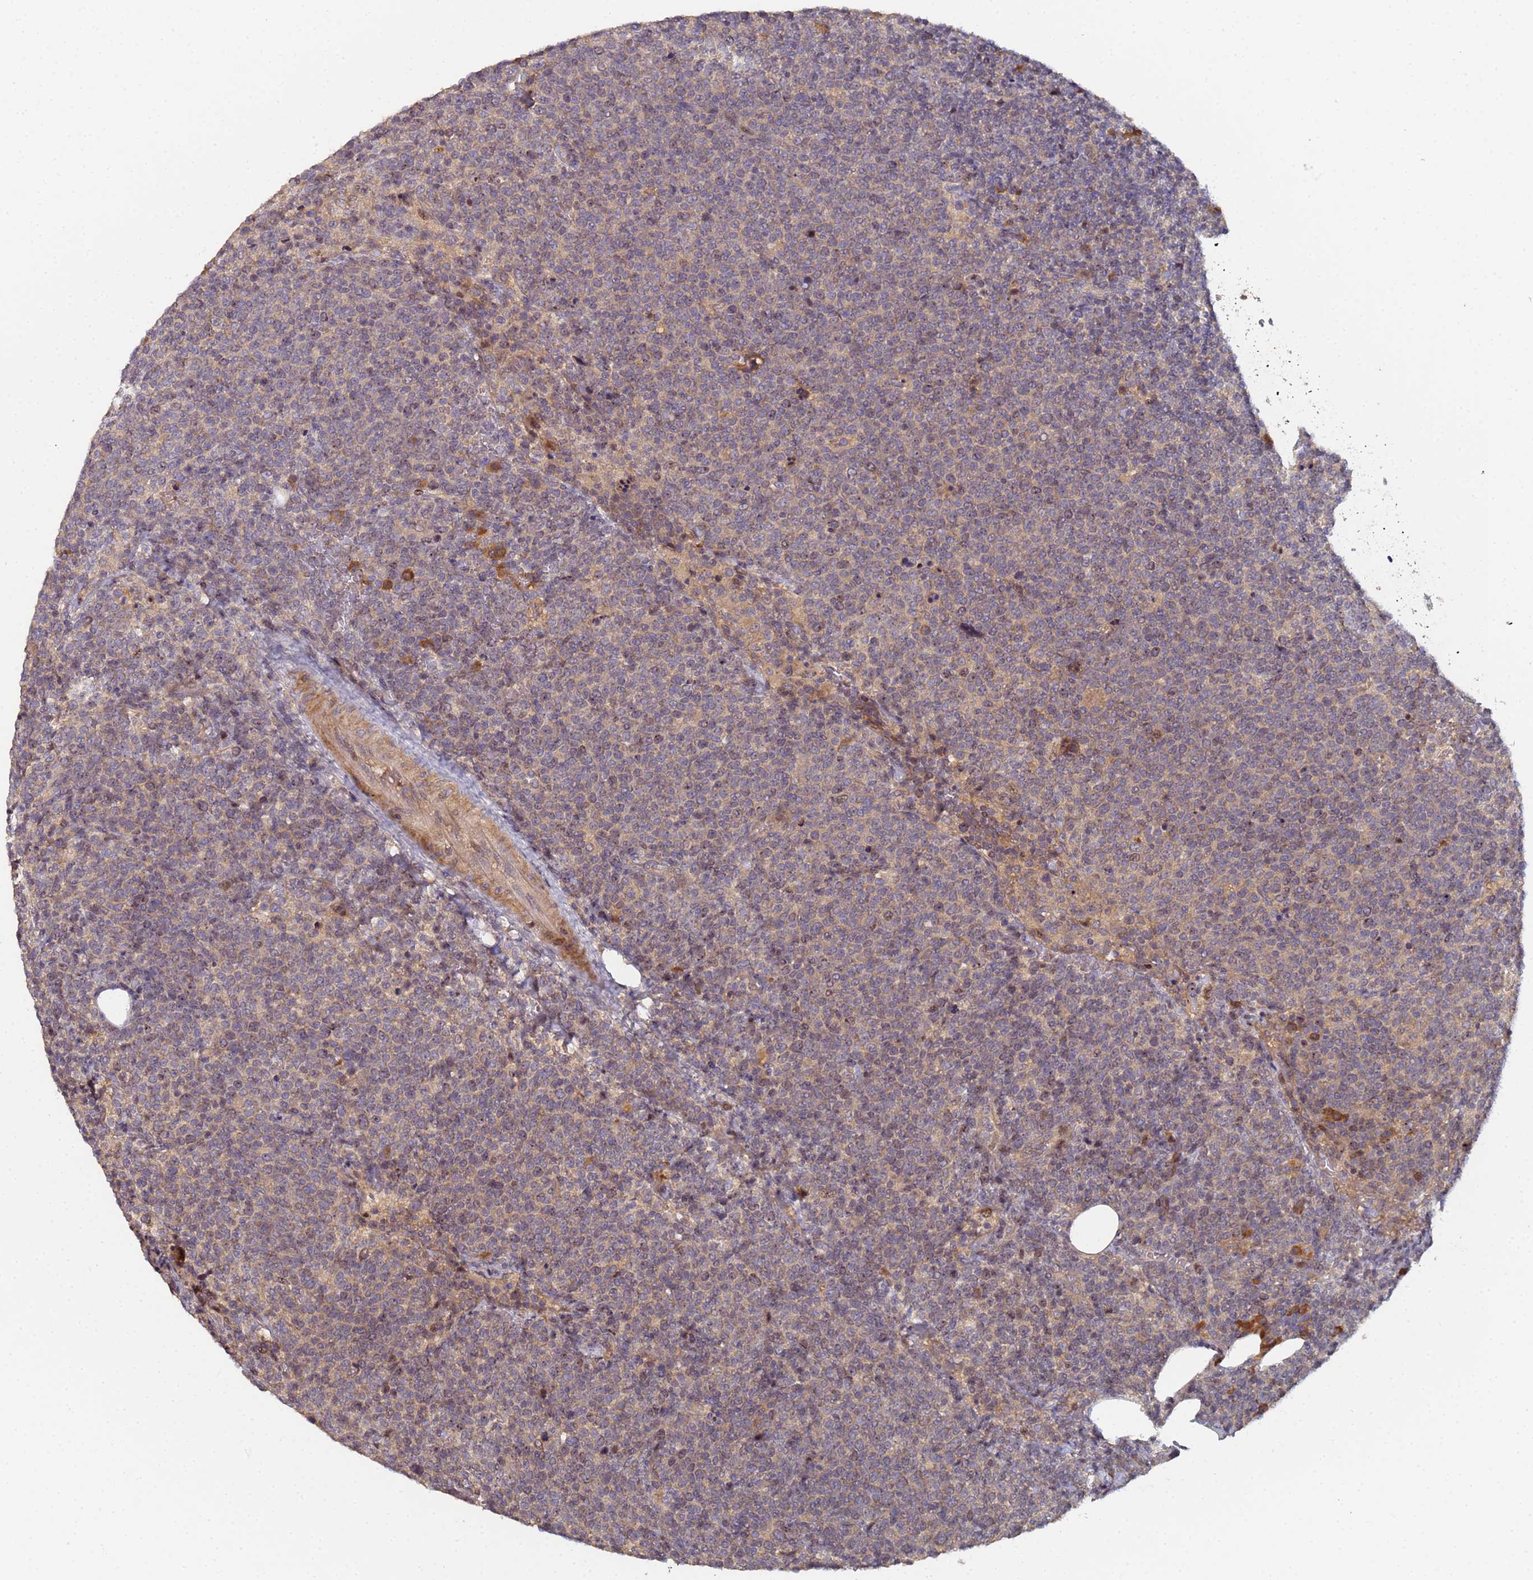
{"staining": {"intensity": "moderate", "quantity": "<25%", "location": "cytoplasmic/membranous,nuclear"}, "tissue": "lymphoma", "cell_type": "Tumor cells", "image_type": "cancer", "snomed": [{"axis": "morphology", "description": "Malignant lymphoma, non-Hodgkin's type, High grade"}, {"axis": "topography", "description": "Lymph node"}], "caption": "Approximately <25% of tumor cells in malignant lymphoma, non-Hodgkin's type (high-grade) reveal moderate cytoplasmic/membranous and nuclear protein staining as visualized by brown immunohistochemical staining.", "gene": "OSER1", "patient": {"sex": "male", "age": 61}}